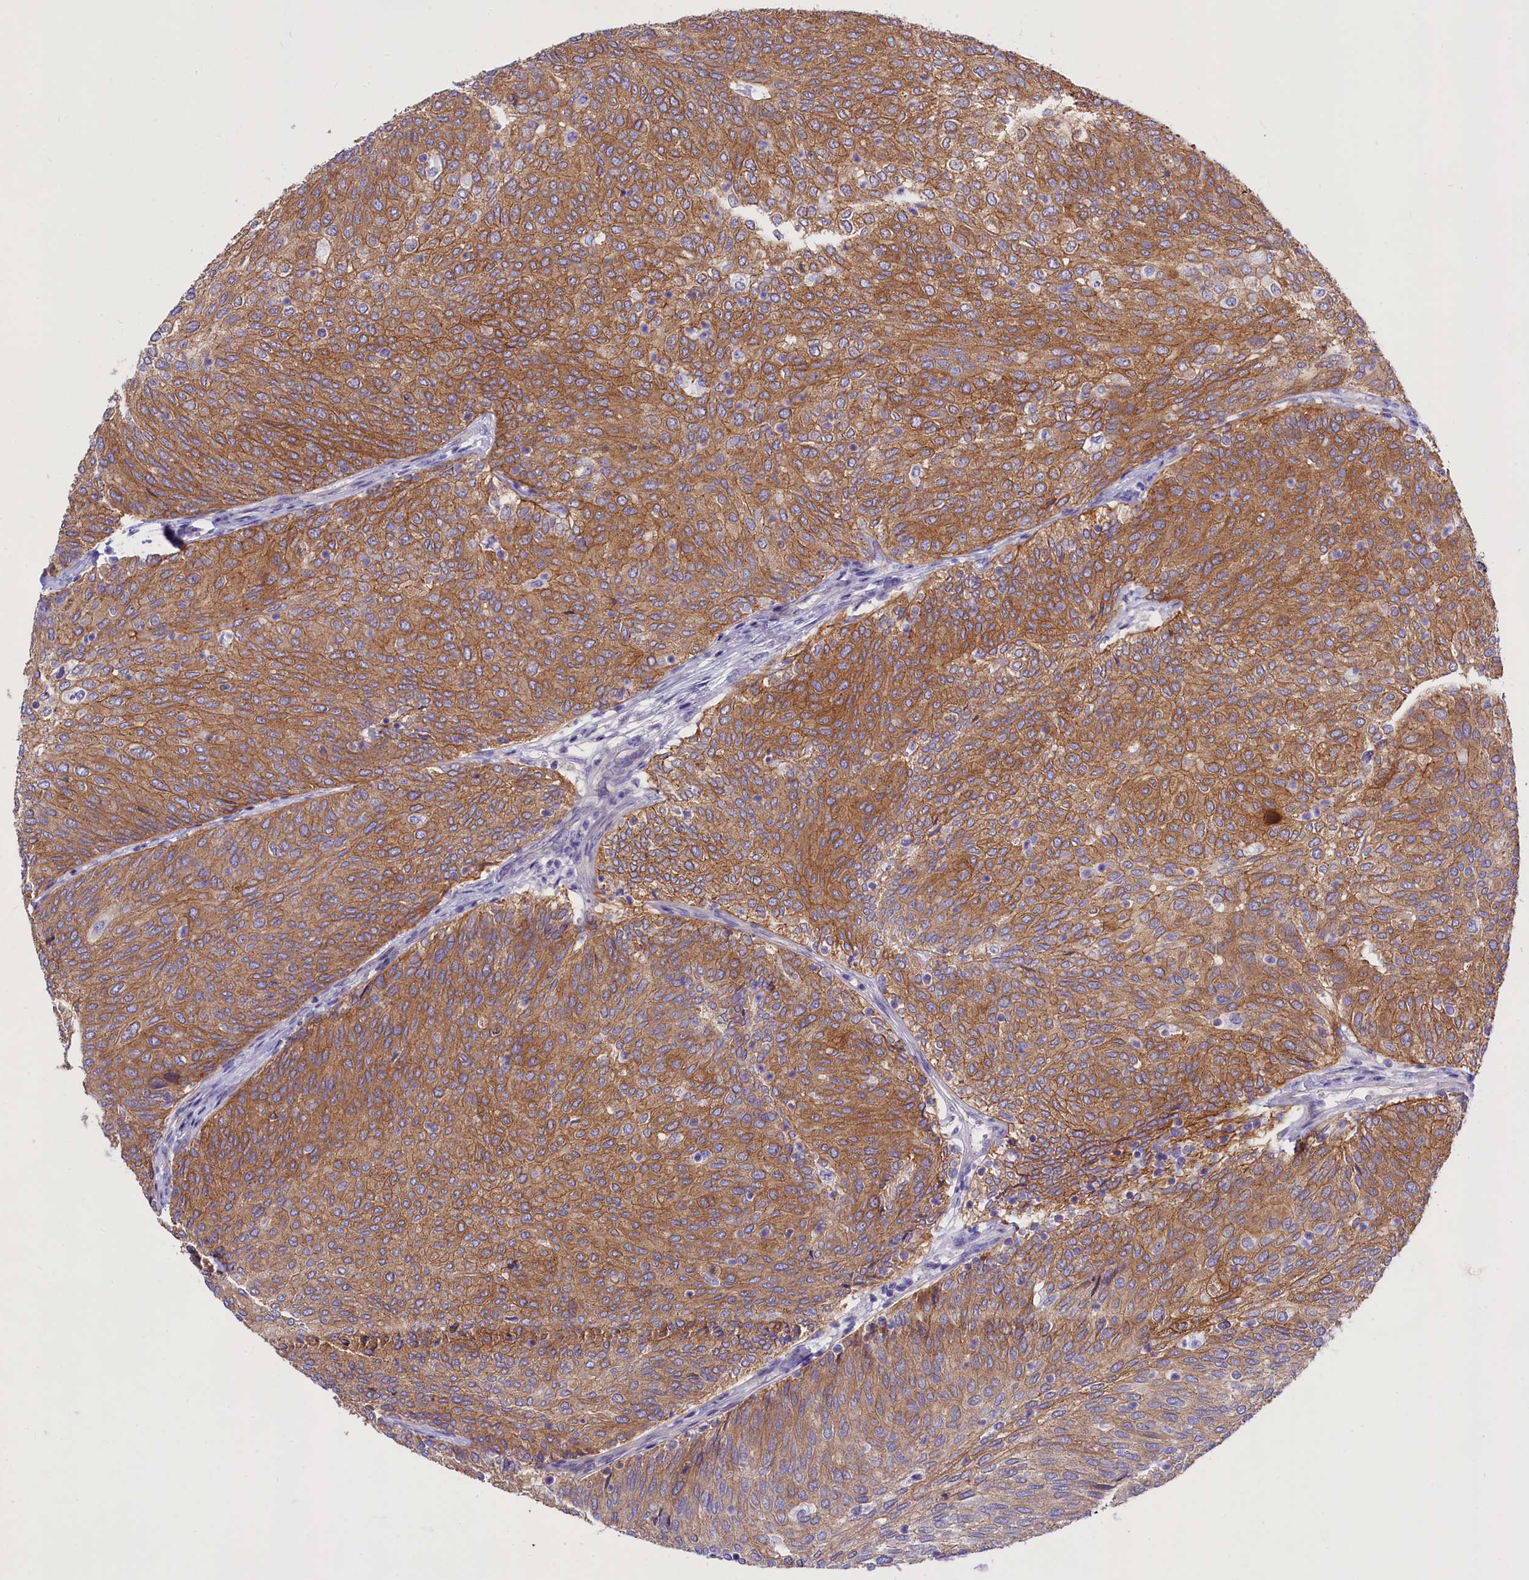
{"staining": {"intensity": "moderate", "quantity": ">75%", "location": "cytoplasmic/membranous"}, "tissue": "urothelial cancer", "cell_type": "Tumor cells", "image_type": "cancer", "snomed": [{"axis": "morphology", "description": "Urothelial carcinoma, Low grade"}, {"axis": "topography", "description": "Urinary bladder"}], "caption": "Approximately >75% of tumor cells in urothelial cancer exhibit moderate cytoplasmic/membranous protein staining as visualized by brown immunohistochemical staining.", "gene": "PPP1R13L", "patient": {"sex": "female", "age": 79}}